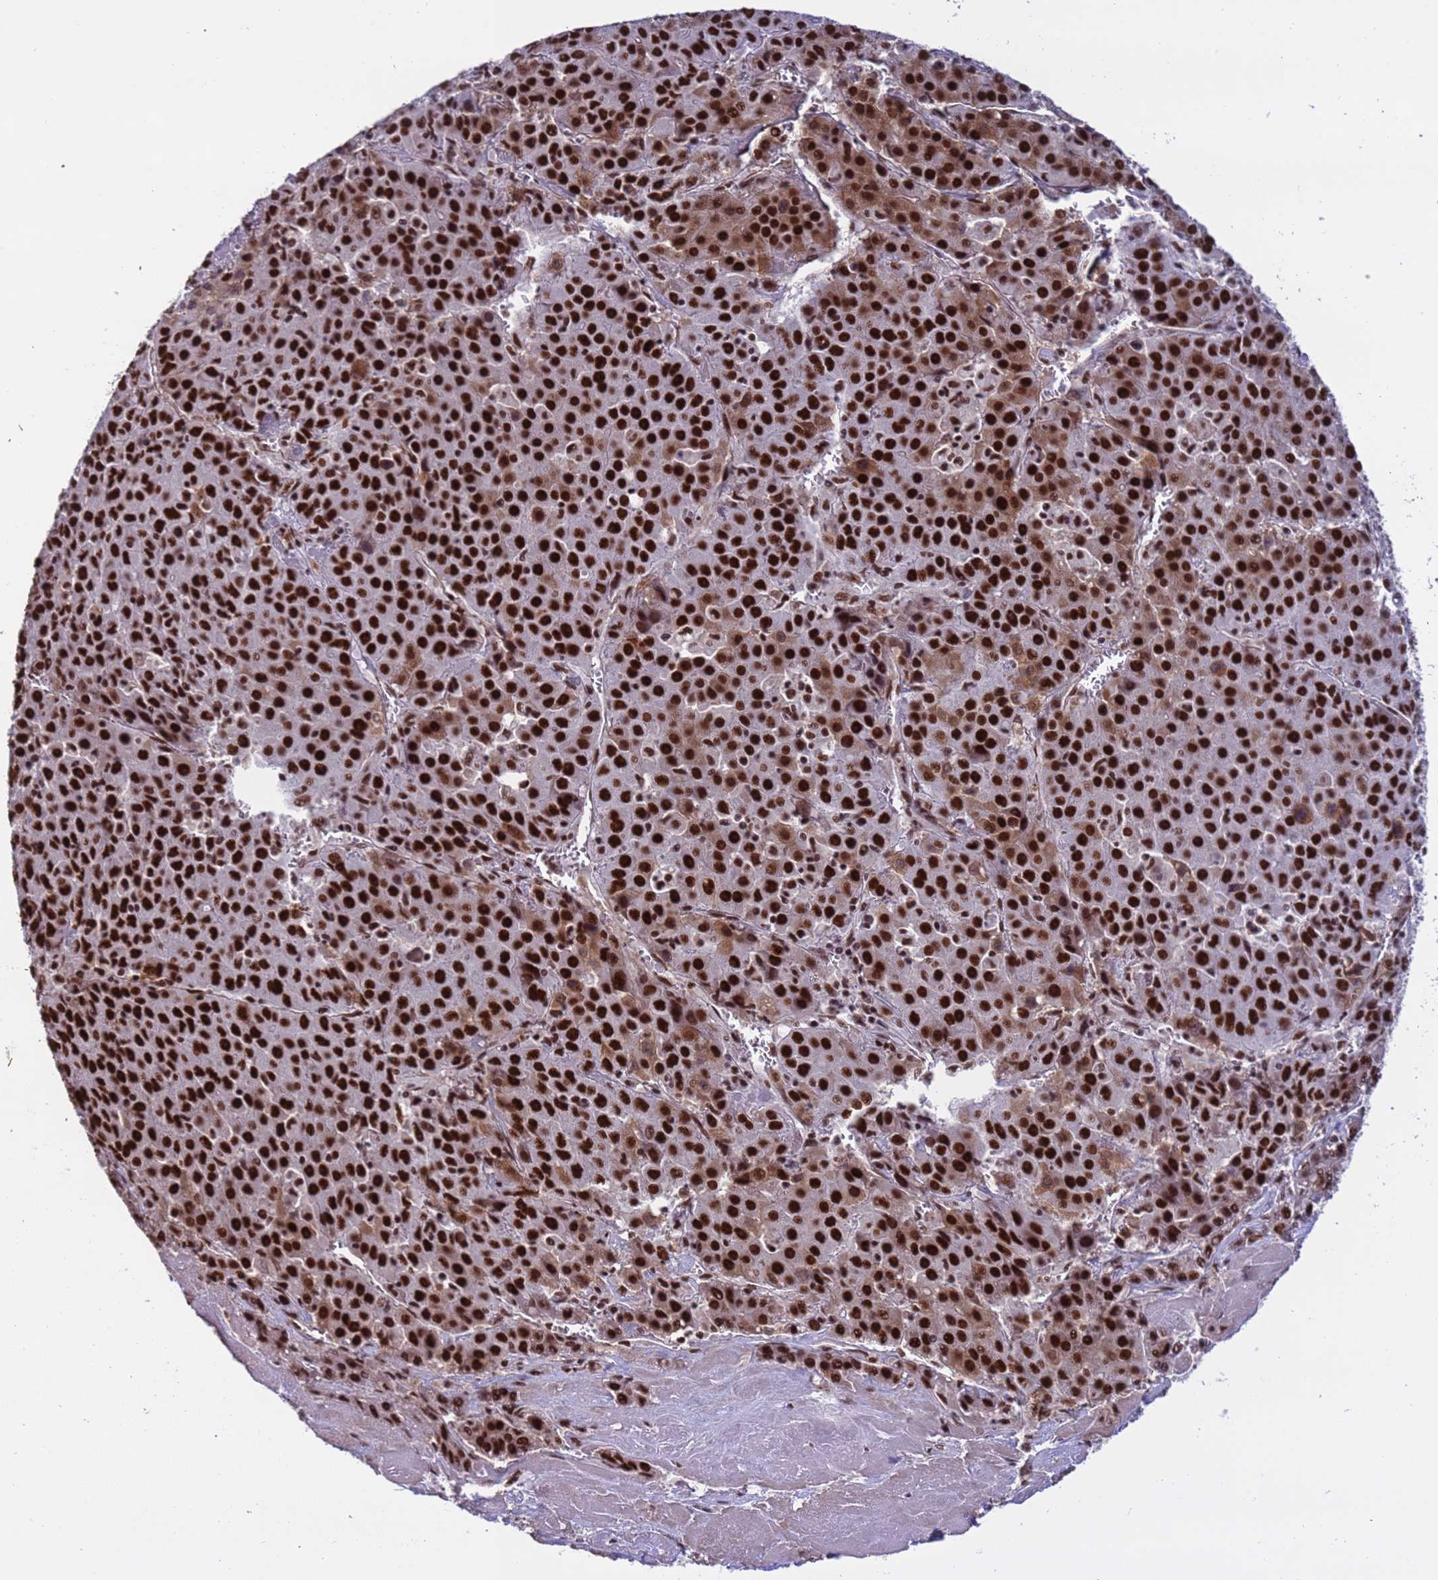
{"staining": {"intensity": "strong", "quantity": ">75%", "location": "cytoplasmic/membranous,nuclear"}, "tissue": "liver cancer", "cell_type": "Tumor cells", "image_type": "cancer", "snomed": [{"axis": "morphology", "description": "Carcinoma, Hepatocellular, NOS"}, {"axis": "topography", "description": "Liver"}], "caption": "The histopathology image displays staining of liver cancer, revealing strong cytoplasmic/membranous and nuclear protein expression (brown color) within tumor cells.", "gene": "SRRT", "patient": {"sex": "female", "age": 53}}